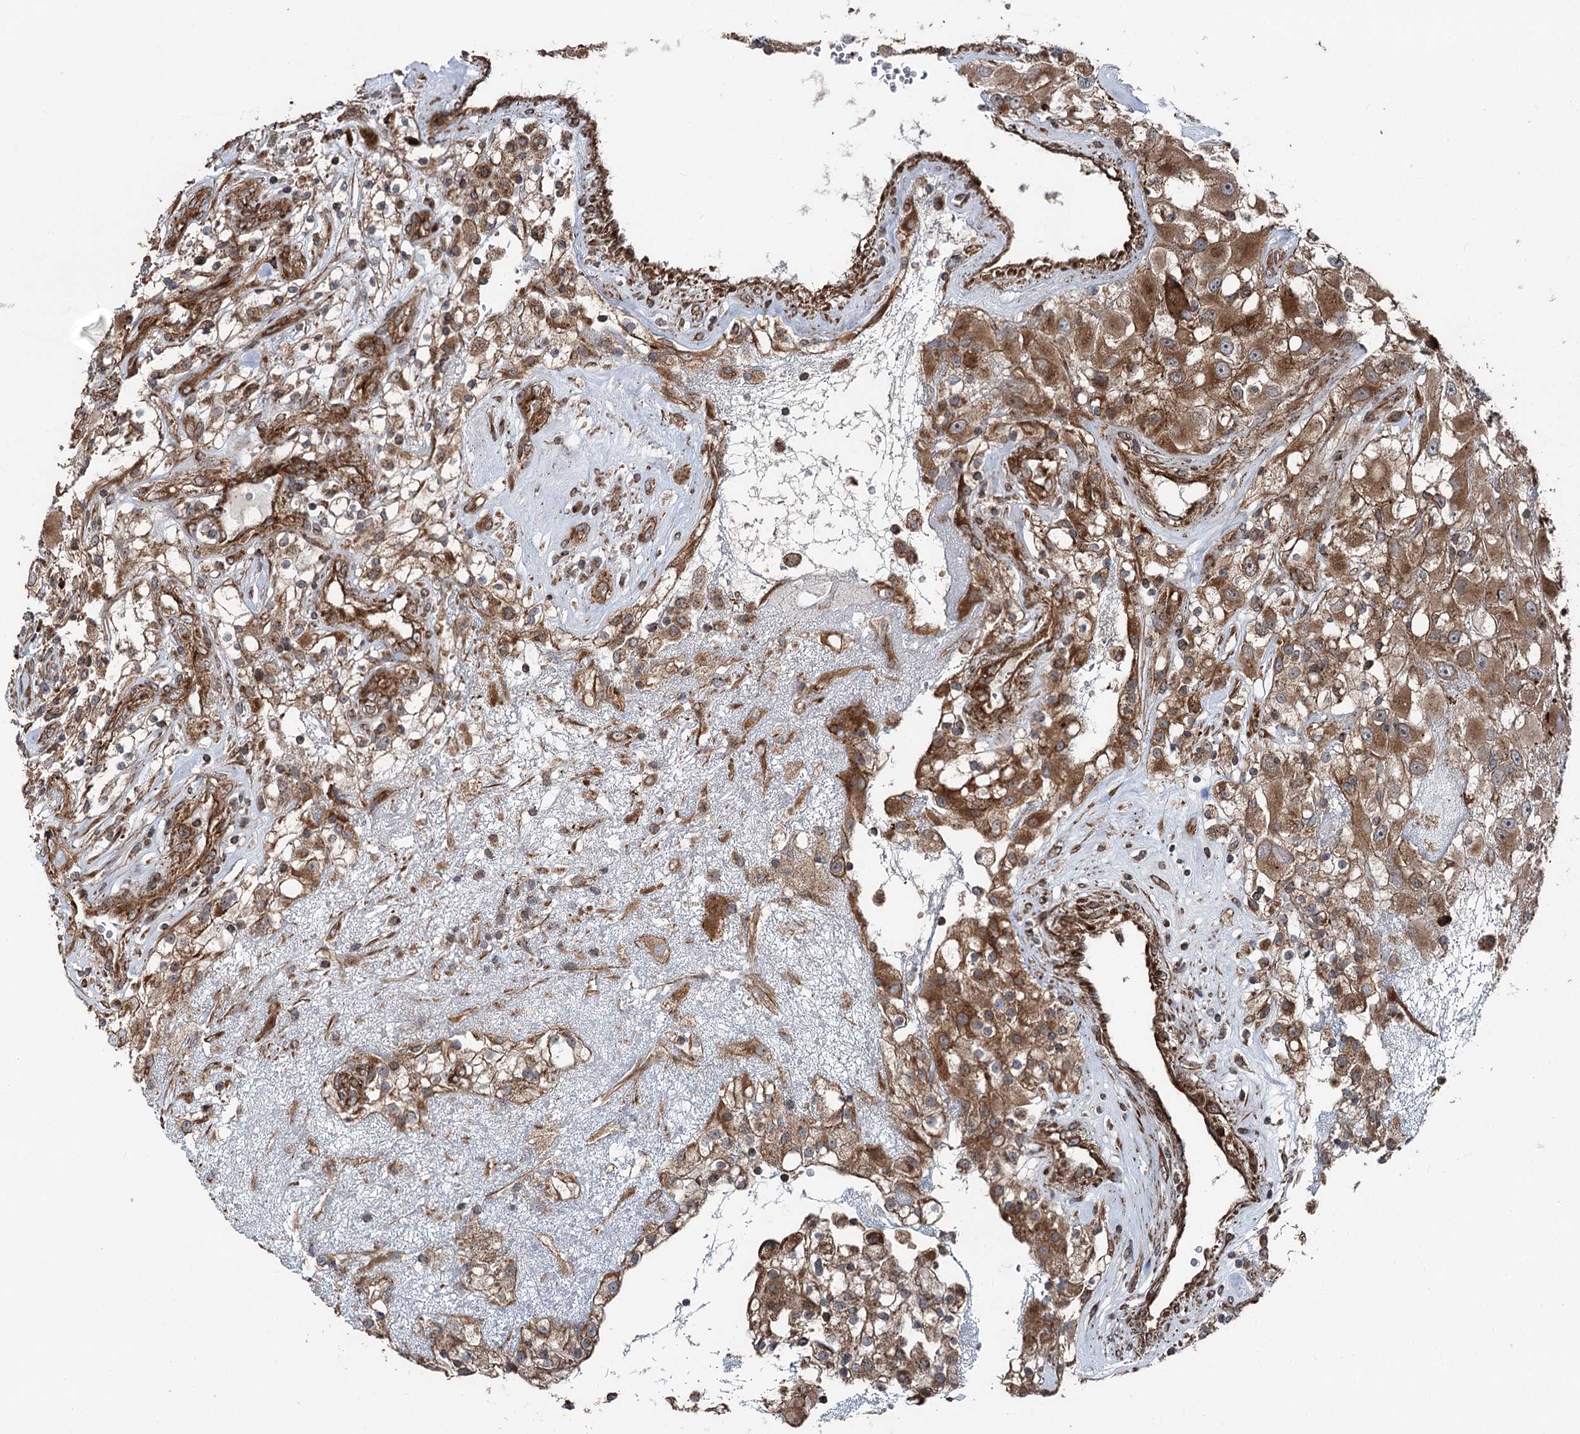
{"staining": {"intensity": "moderate", "quantity": ">75%", "location": "cytoplasmic/membranous"}, "tissue": "renal cancer", "cell_type": "Tumor cells", "image_type": "cancer", "snomed": [{"axis": "morphology", "description": "Adenocarcinoma, NOS"}, {"axis": "topography", "description": "Kidney"}], "caption": "Immunohistochemistry (IHC) image of renal cancer (adenocarcinoma) stained for a protein (brown), which demonstrates medium levels of moderate cytoplasmic/membranous staining in about >75% of tumor cells.", "gene": "ITFG2", "patient": {"sex": "female", "age": 52}}